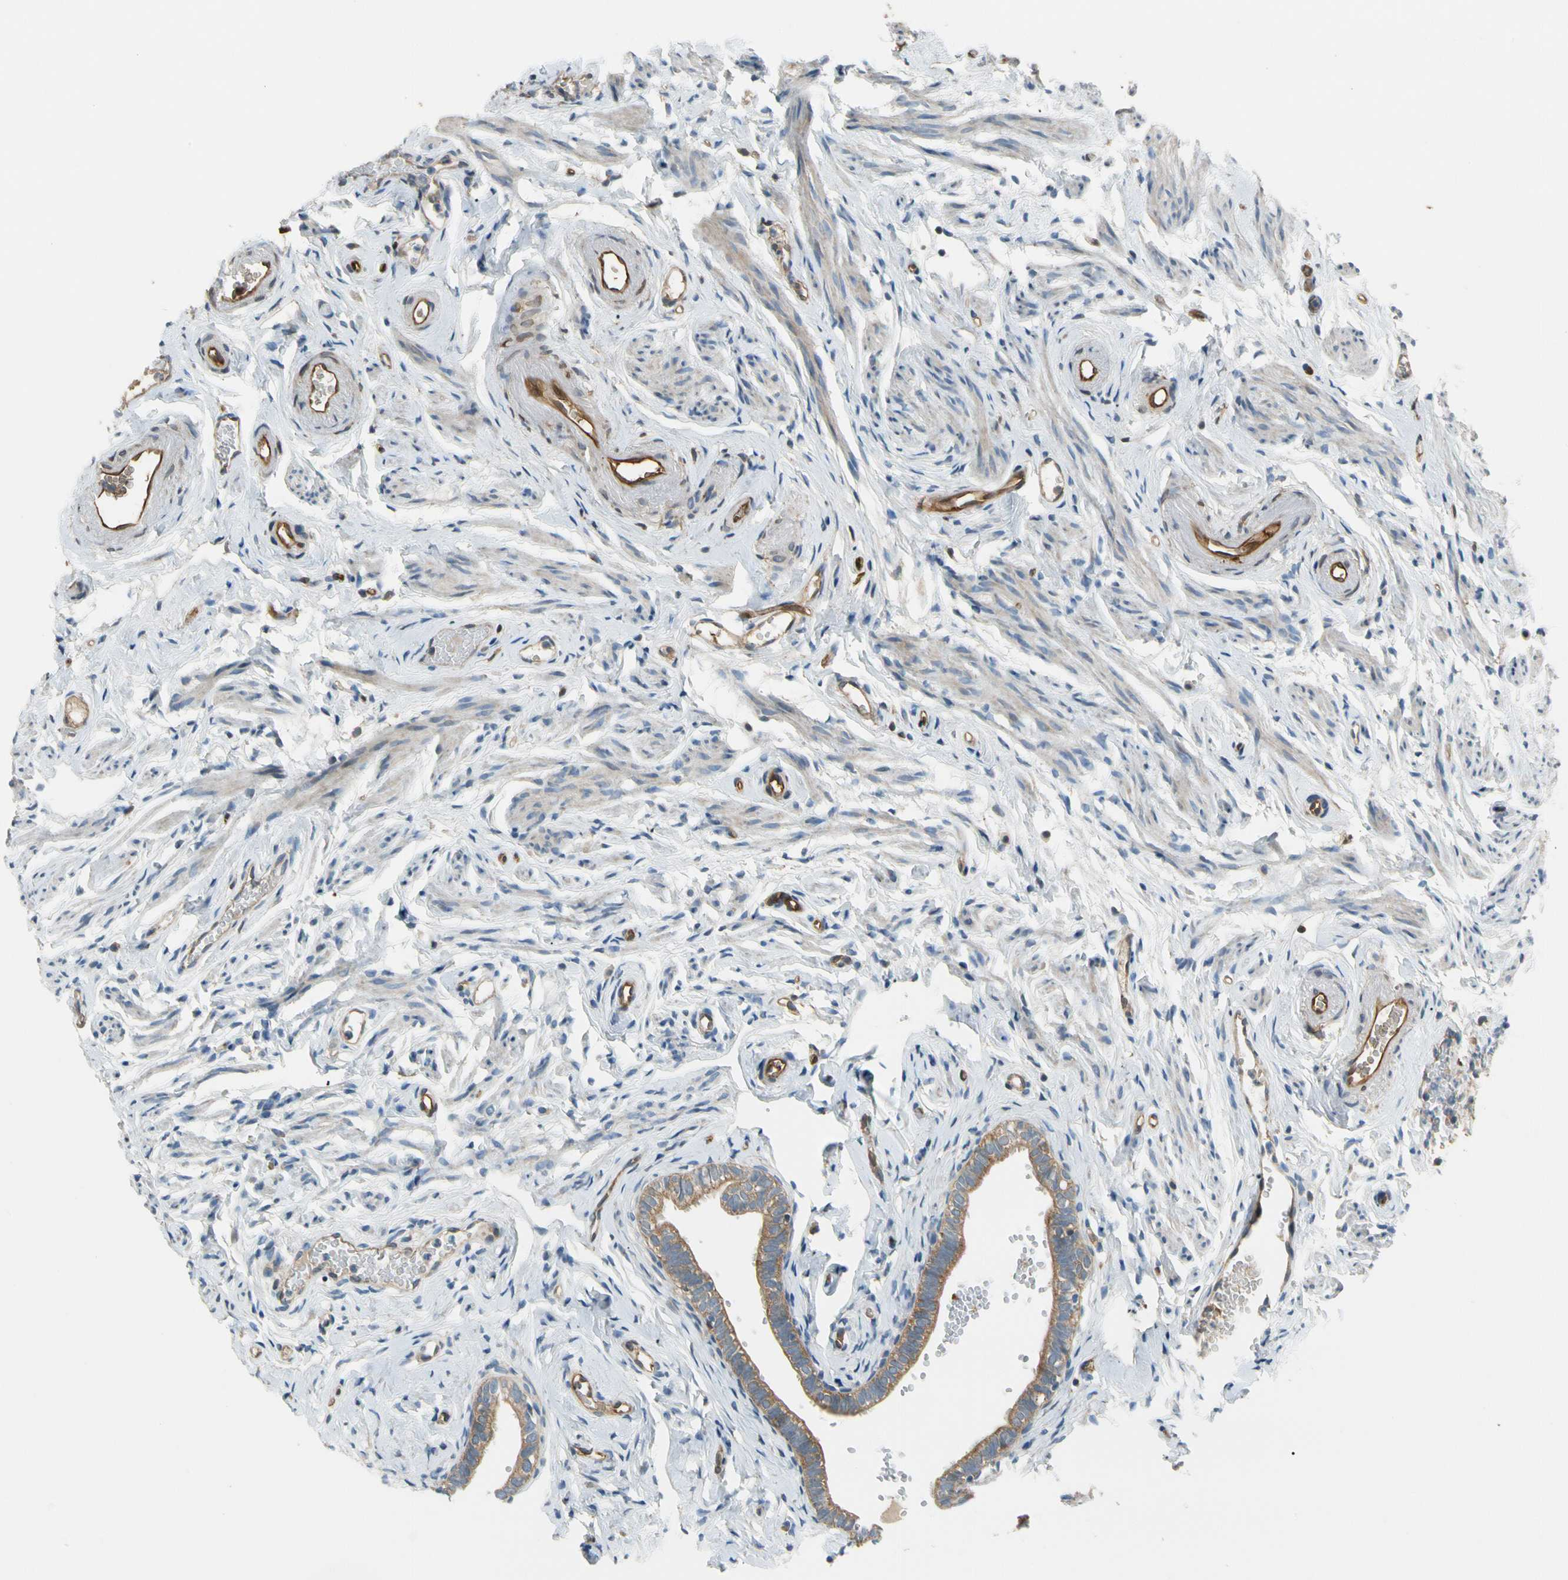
{"staining": {"intensity": "moderate", "quantity": ">75%", "location": "cytoplasmic/membranous"}, "tissue": "fallopian tube", "cell_type": "Glandular cells", "image_type": "normal", "snomed": [{"axis": "morphology", "description": "Normal tissue, NOS"}, {"axis": "topography", "description": "Fallopian tube"}], "caption": "Immunohistochemistry histopathology image of normal fallopian tube: fallopian tube stained using immunohistochemistry (IHC) shows medium levels of moderate protein expression localized specifically in the cytoplasmic/membranous of glandular cells, appearing as a cytoplasmic/membranous brown color.", "gene": "PARP14", "patient": {"sex": "female", "age": 71}}